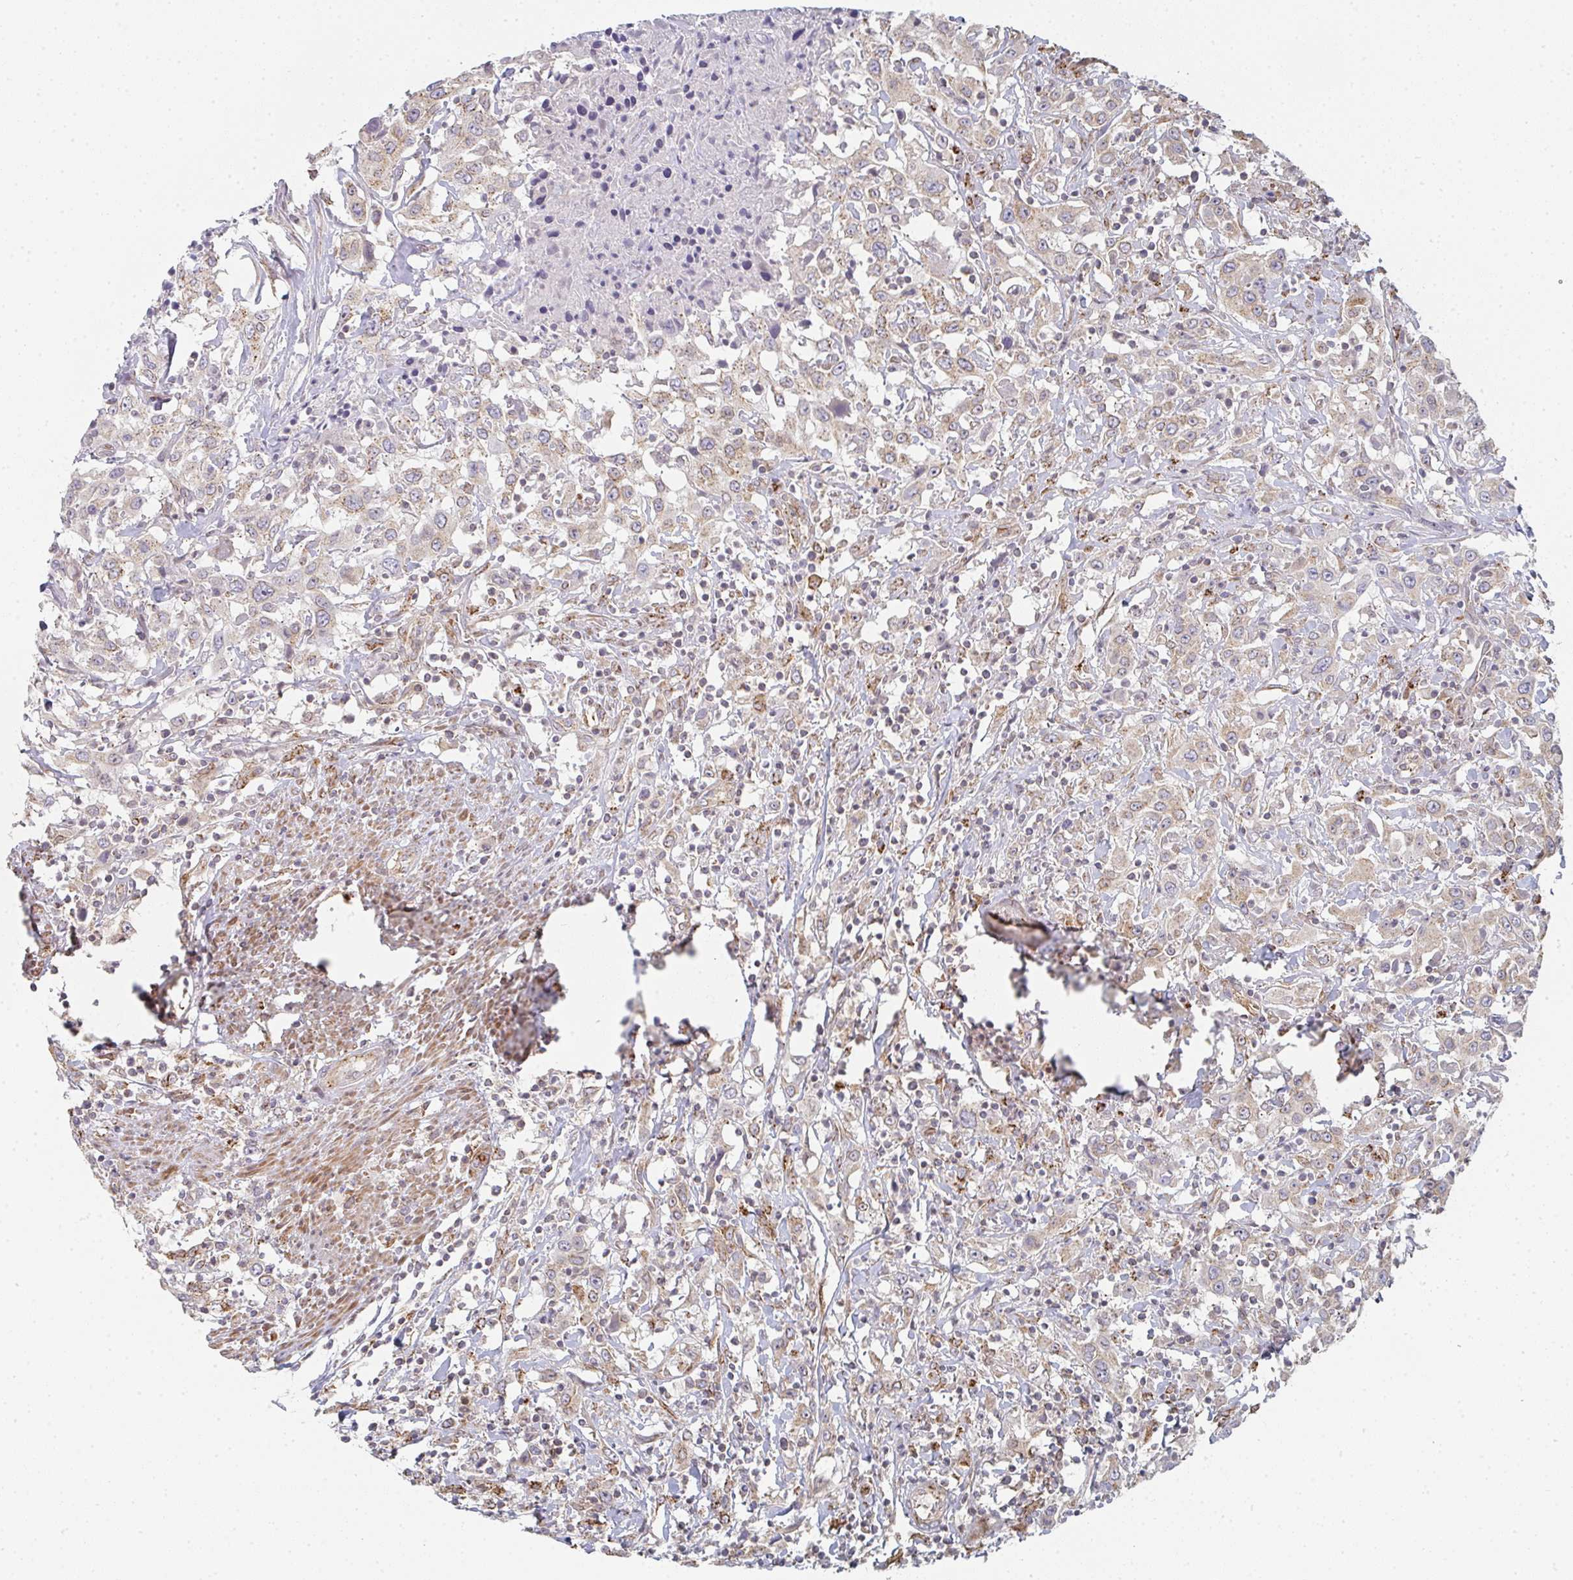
{"staining": {"intensity": "weak", "quantity": ">75%", "location": "cytoplasmic/membranous"}, "tissue": "urothelial cancer", "cell_type": "Tumor cells", "image_type": "cancer", "snomed": [{"axis": "morphology", "description": "Urothelial carcinoma, High grade"}, {"axis": "topography", "description": "Urinary bladder"}], "caption": "Immunohistochemical staining of urothelial cancer reveals low levels of weak cytoplasmic/membranous positivity in approximately >75% of tumor cells.", "gene": "ZNF526", "patient": {"sex": "male", "age": 61}}